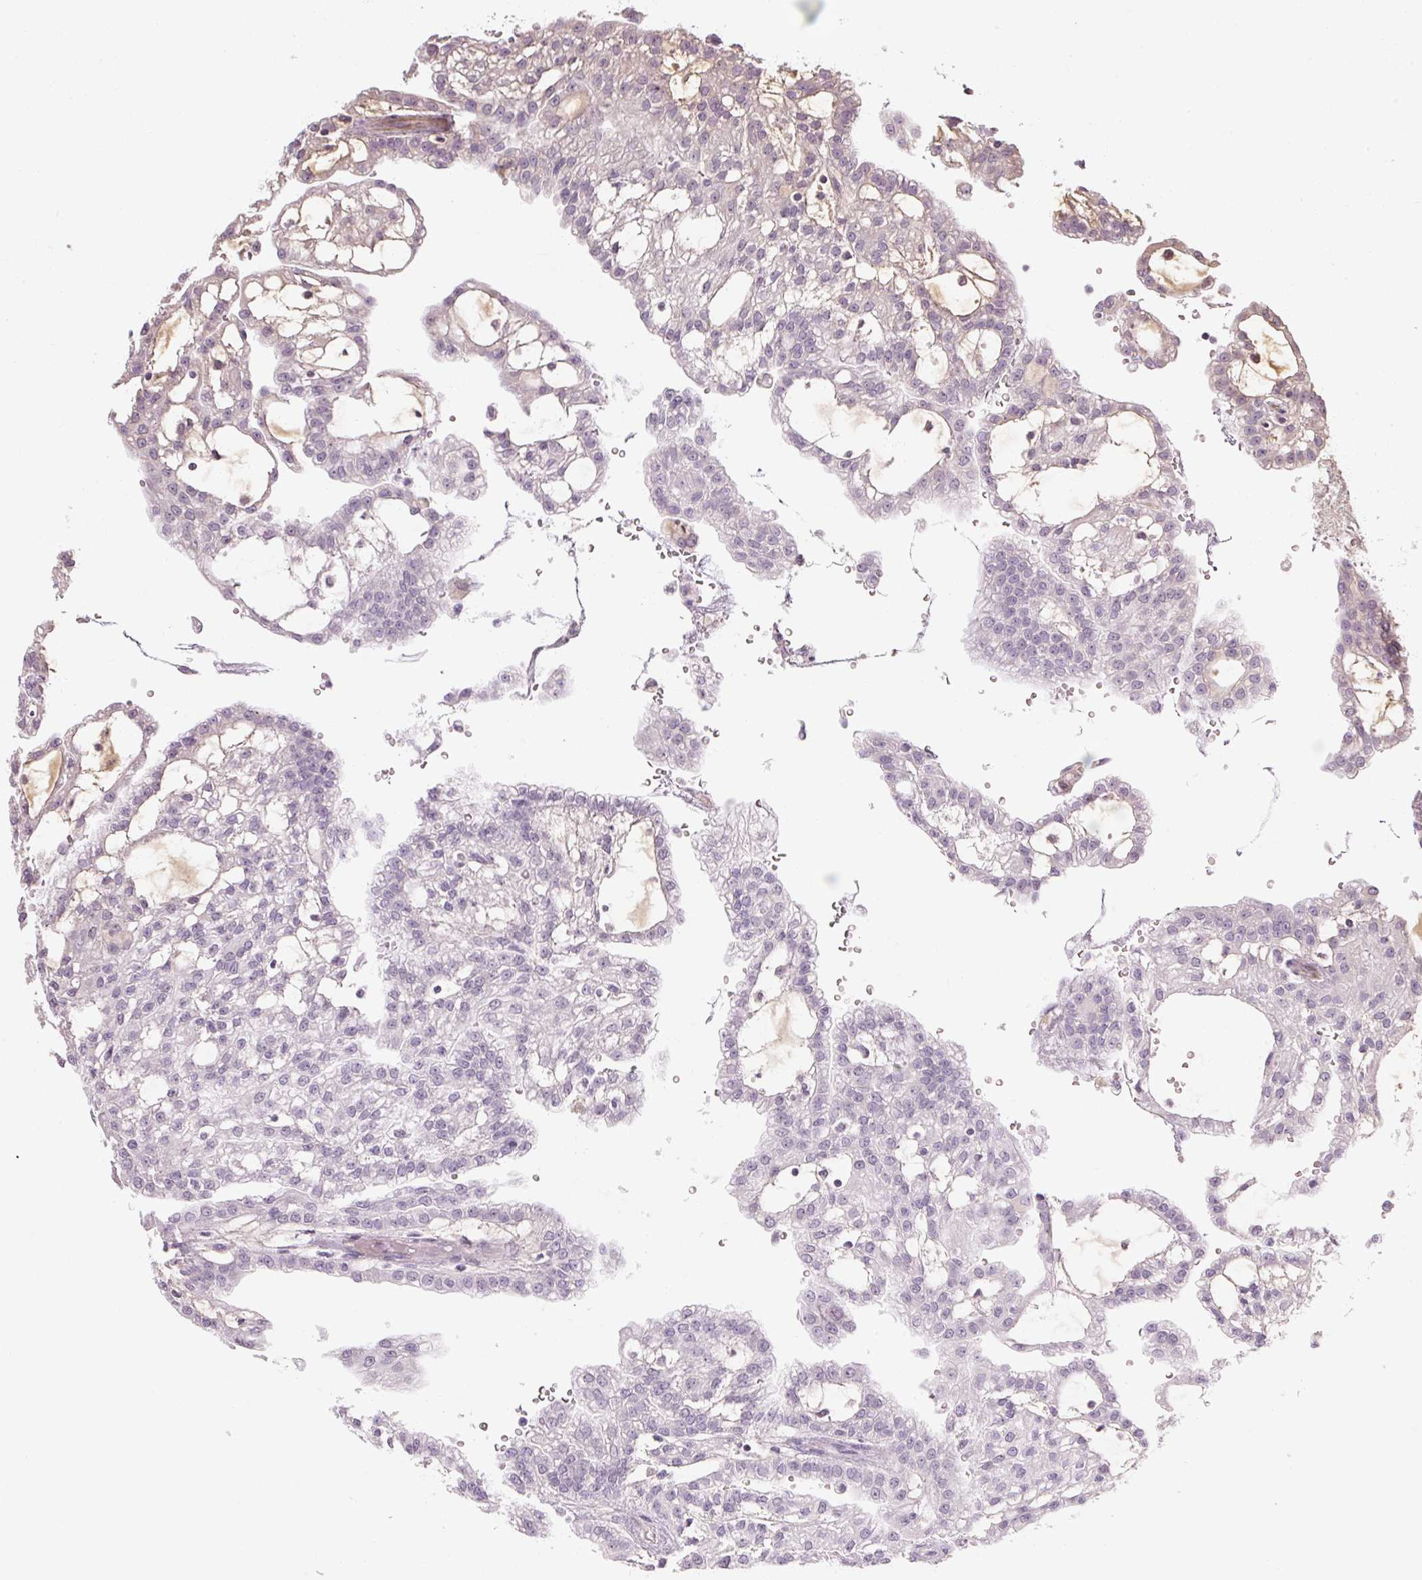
{"staining": {"intensity": "negative", "quantity": "none", "location": "none"}, "tissue": "renal cancer", "cell_type": "Tumor cells", "image_type": "cancer", "snomed": [{"axis": "morphology", "description": "Adenocarcinoma, NOS"}, {"axis": "topography", "description": "Kidney"}], "caption": "Tumor cells show no significant protein positivity in renal cancer (adenocarcinoma).", "gene": "RB1CC1", "patient": {"sex": "male", "age": 63}}